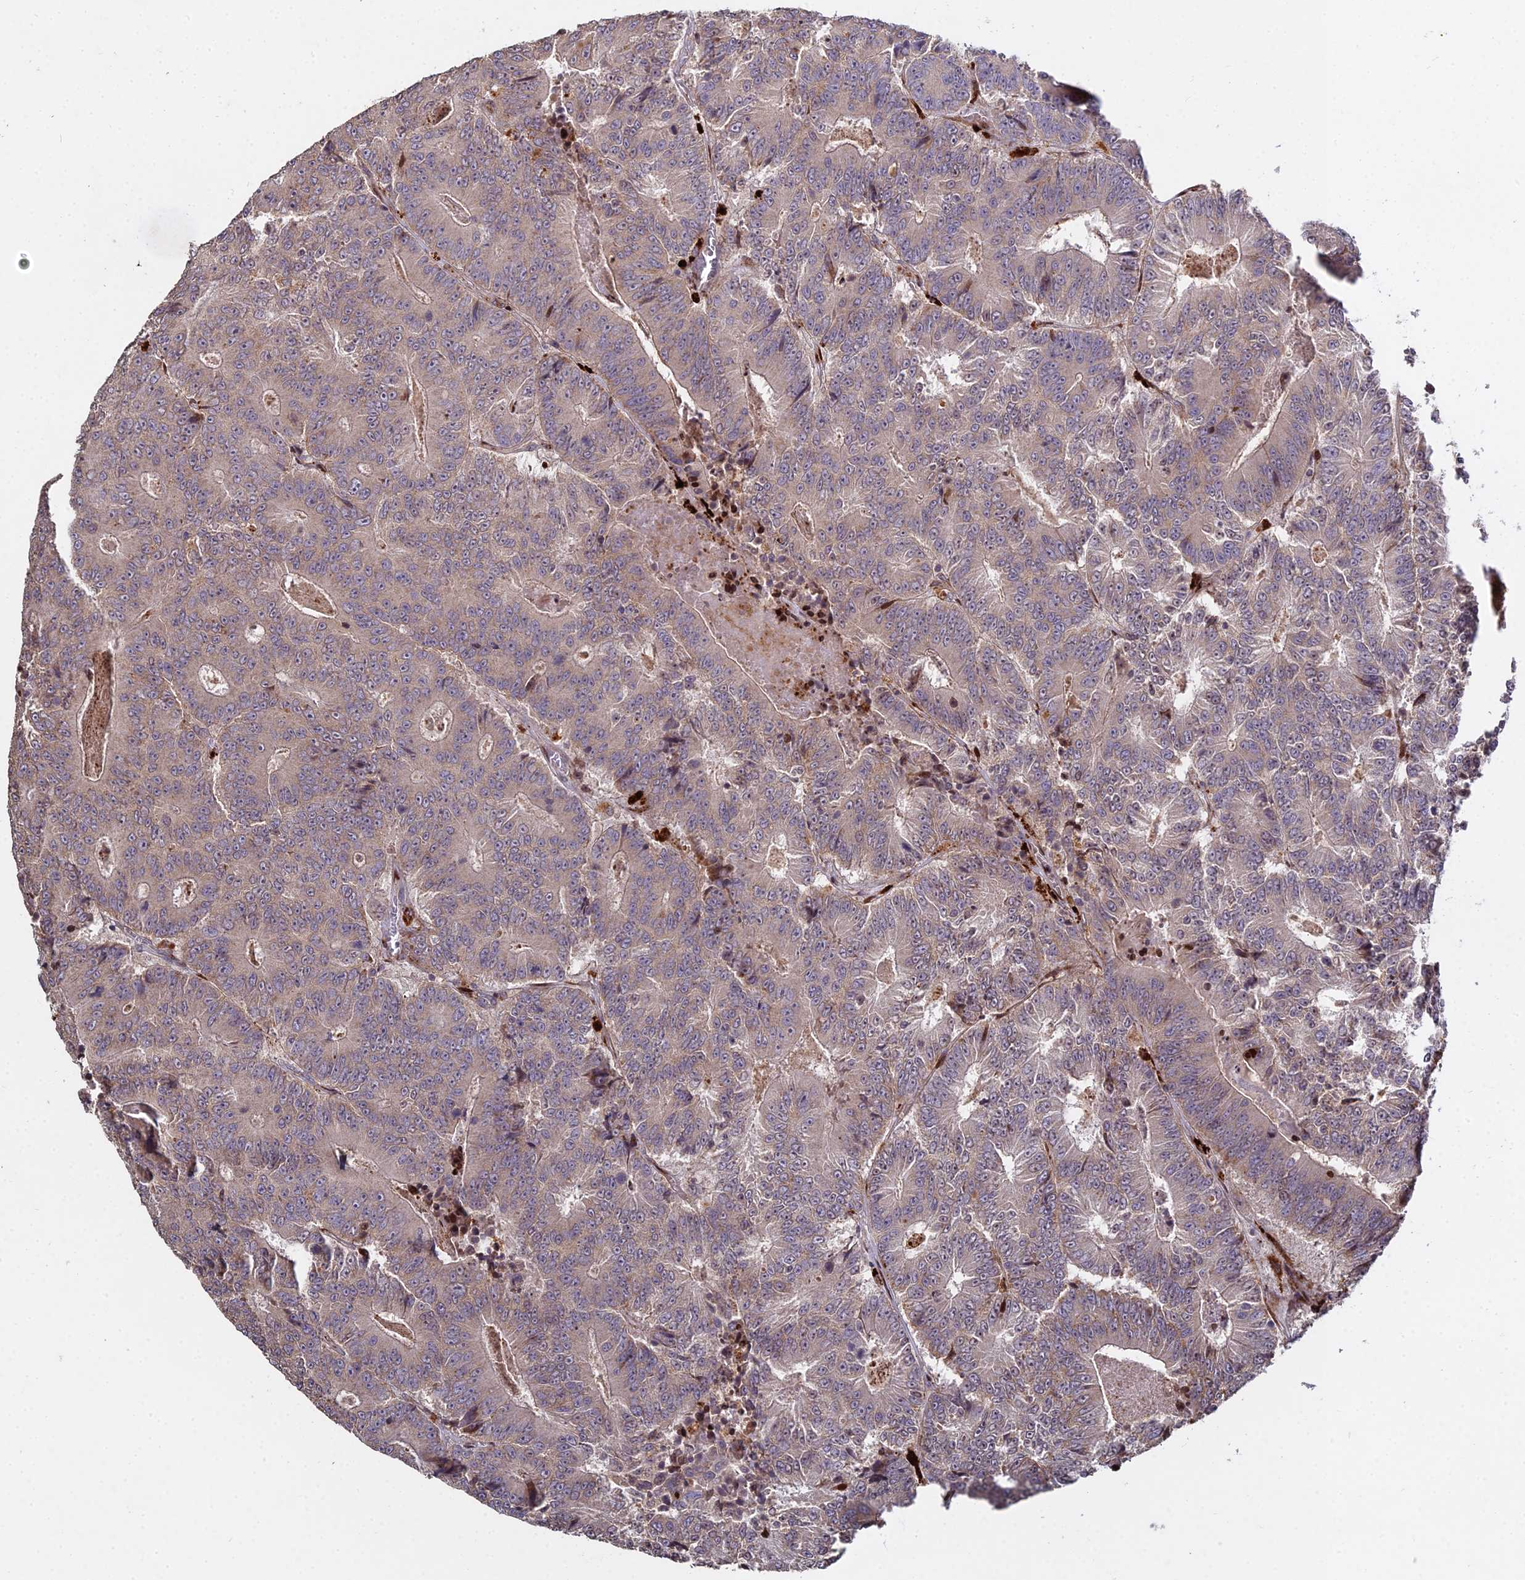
{"staining": {"intensity": "weak", "quantity": ">75%", "location": "cytoplasmic/membranous"}, "tissue": "colorectal cancer", "cell_type": "Tumor cells", "image_type": "cancer", "snomed": [{"axis": "morphology", "description": "Adenocarcinoma, NOS"}, {"axis": "topography", "description": "Colon"}], "caption": "Immunohistochemistry of human adenocarcinoma (colorectal) reveals low levels of weak cytoplasmic/membranous expression in approximately >75% of tumor cells. (Brightfield microscopy of DAB IHC at high magnification).", "gene": "RBMS2", "patient": {"sex": "male", "age": 83}}